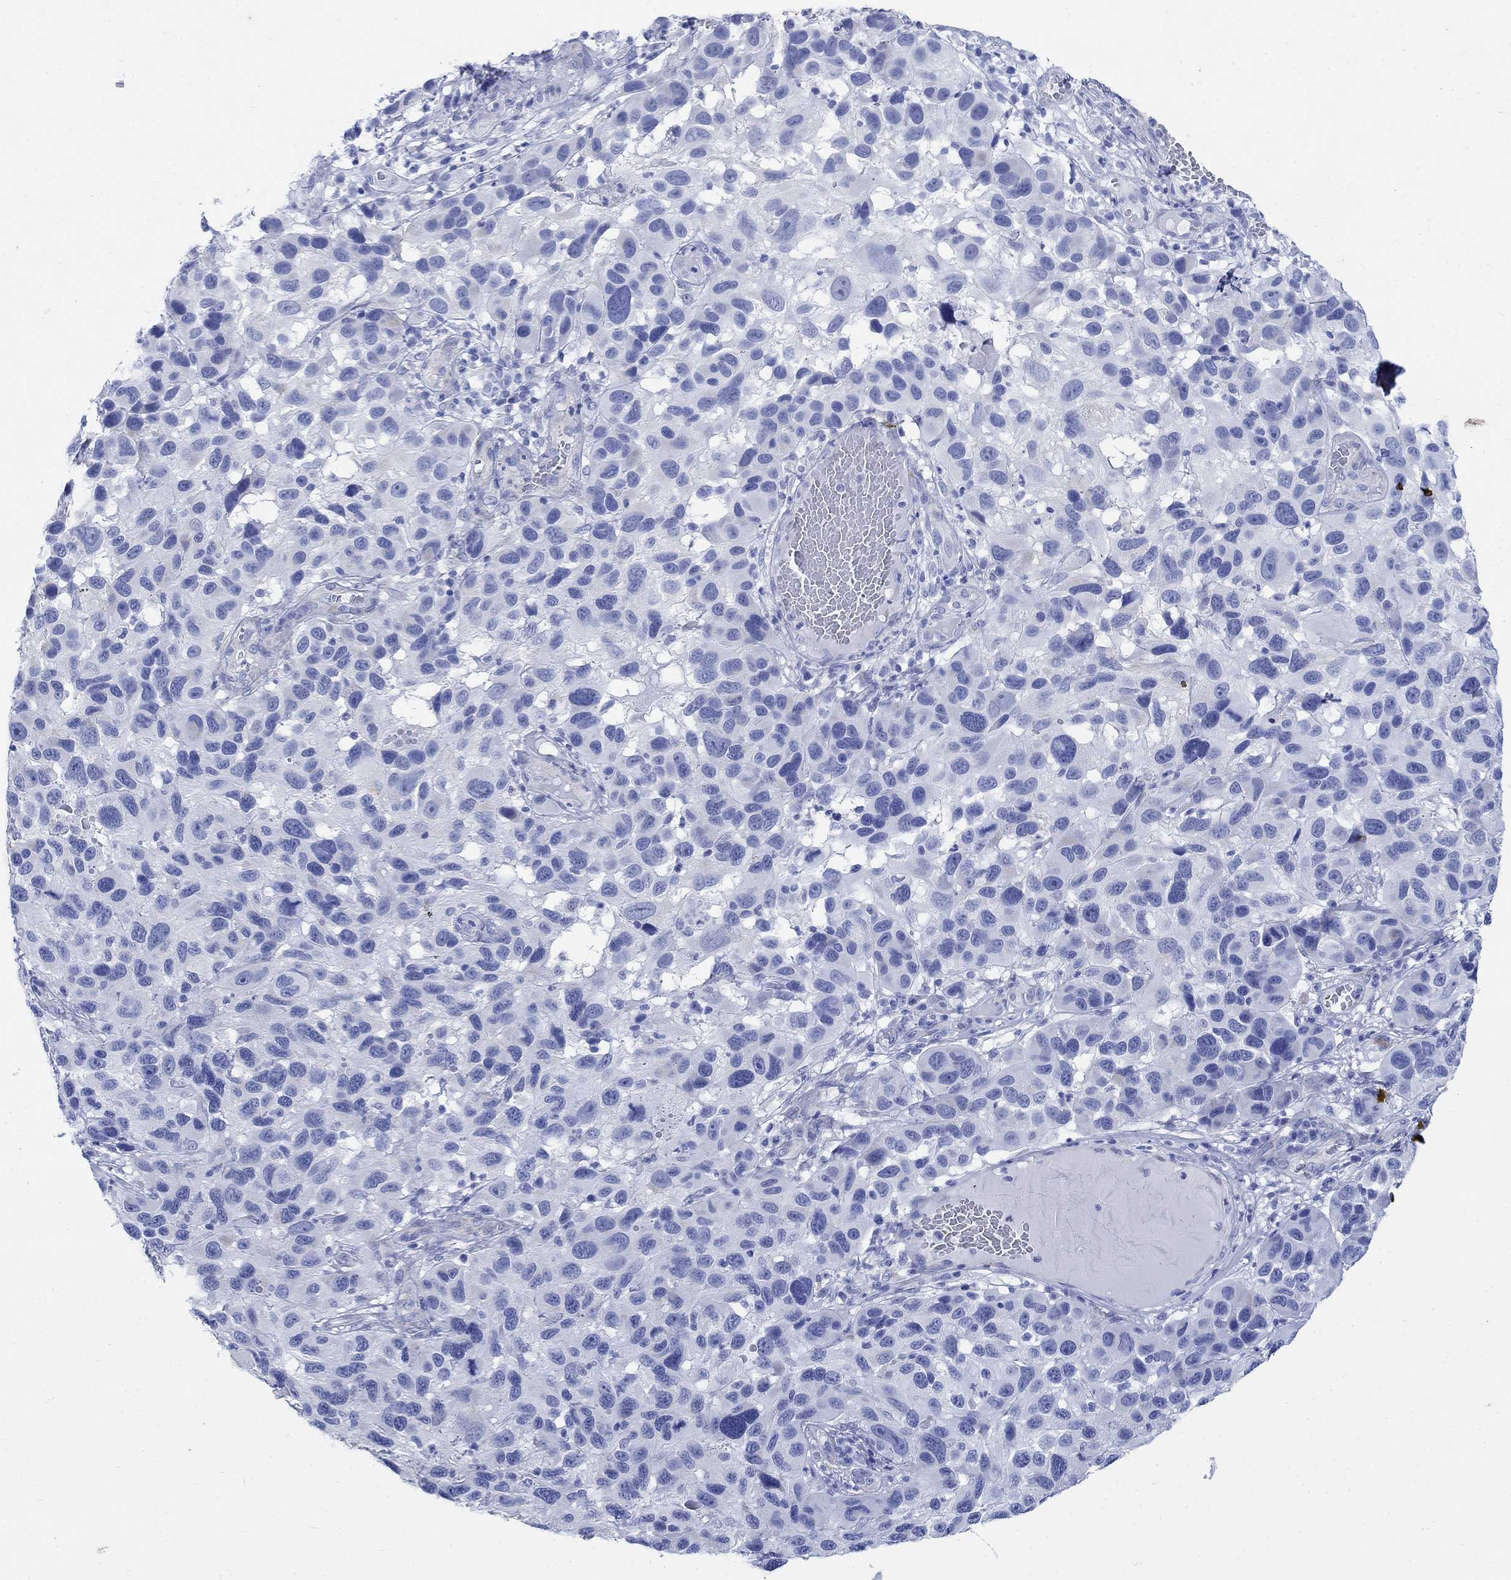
{"staining": {"intensity": "negative", "quantity": "none", "location": "none"}, "tissue": "melanoma", "cell_type": "Tumor cells", "image_type": "cancer", "snomed": [{"axis": "morphology", "description": "Malignant melanoma, NOS"}, {"axis": "topography", "description": "Skin"}], "caption": "This photomicrograph is of malignant melanoma stained with immunohistochemistry (IHC) to label a protein in brown with the nuclei are counter-stained blue. There is no expression in tumor cells.", "gene": "ZDHHC14", "patient": {"sex": "male", "age": 53}}